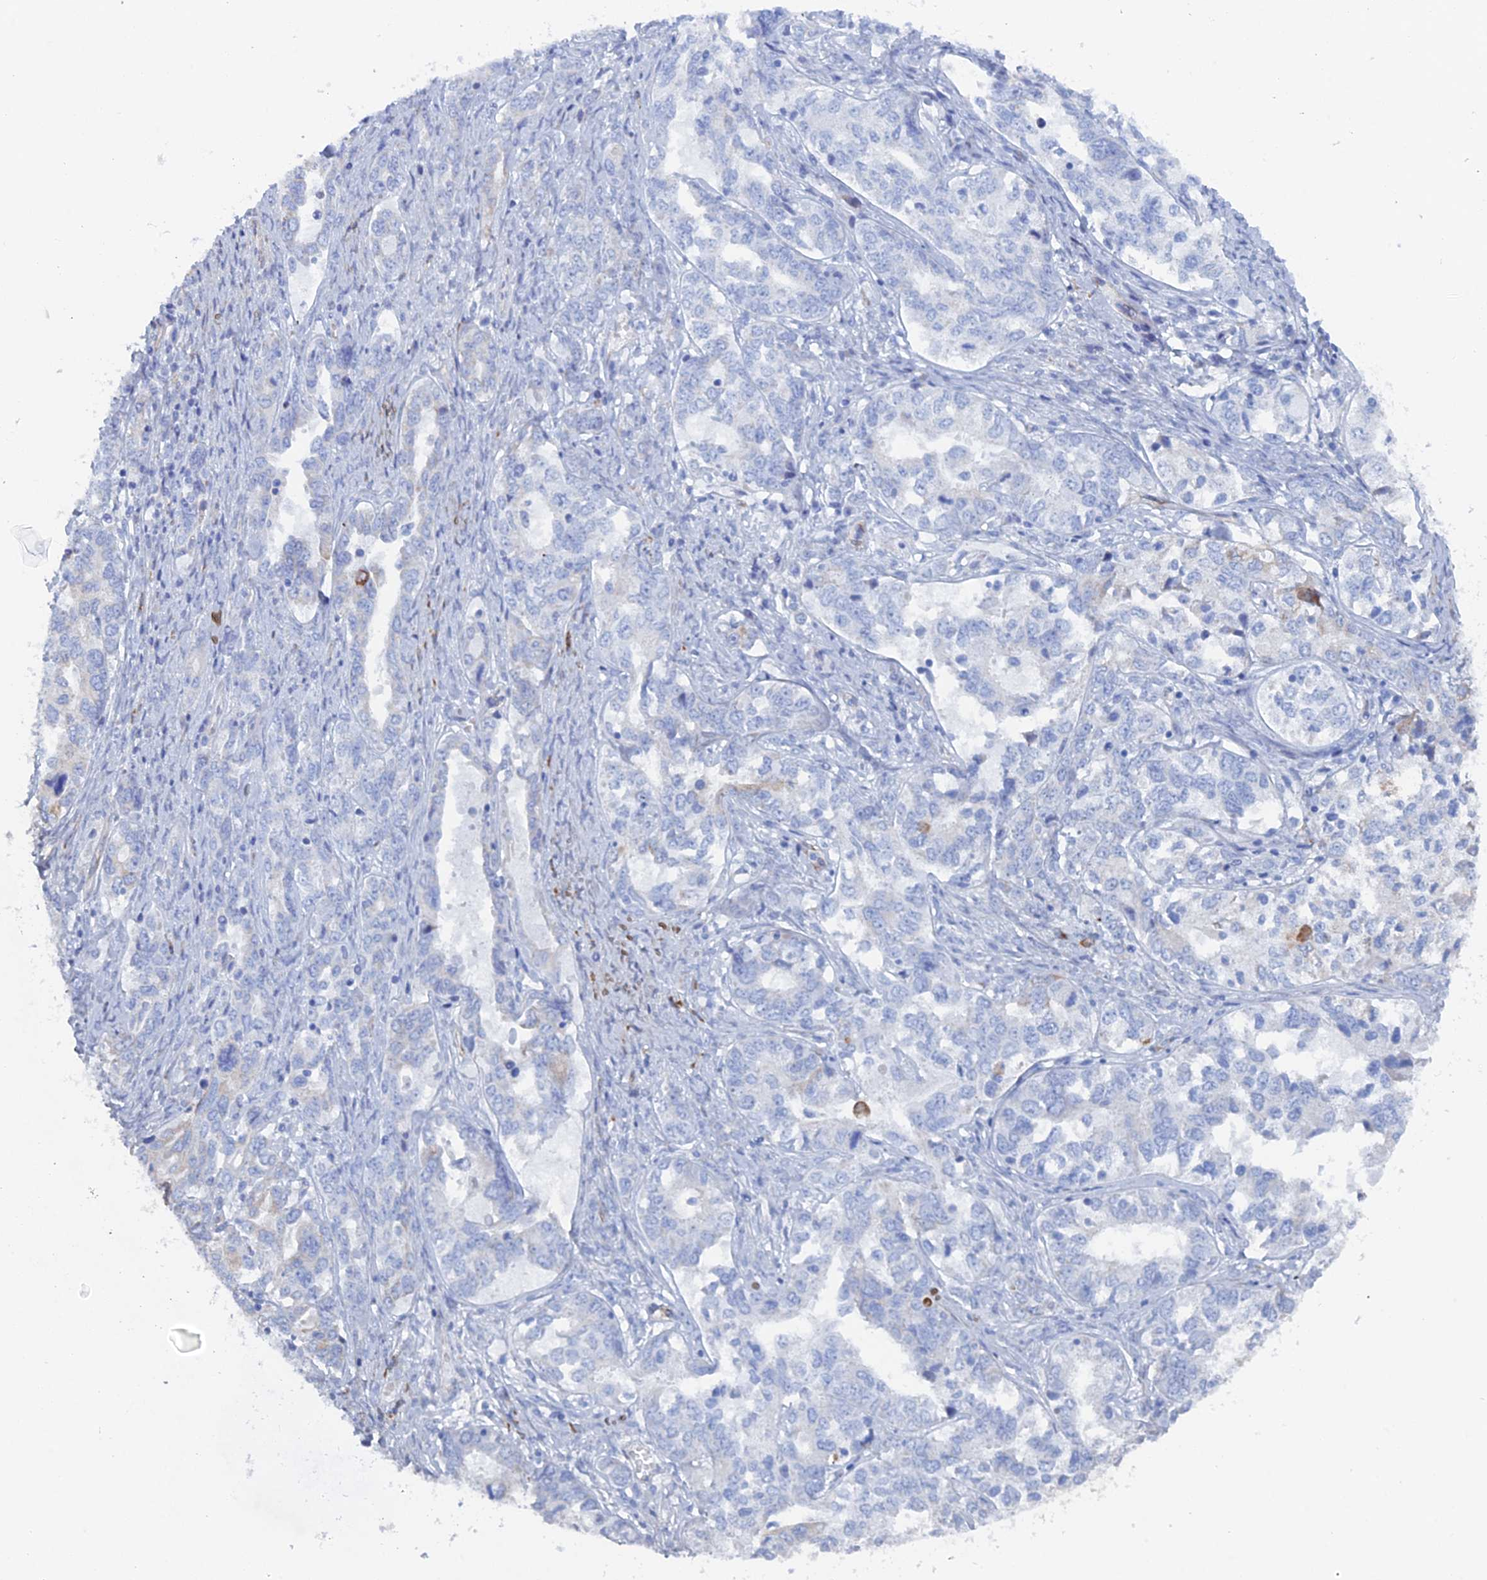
{"staining": {"intensity": "negative", "quantity": "none", "location": "none"}, "tissue": "ovarian cancer", "cell_type": "Tumor cells", "image_type": "cancer", "snomed": [{"axis": "morphology", "description": "Carcinoma, endometroid"}, {"axis": "topography", "description": "Ovary"}], "caption": "An immunohistochemistry (IHC) image of ovarian cancer is shown. There is no staining in tumor cells of ovarian cancer.", "gene": "COG7", "patient": {"sex": "female", "age": 62}}